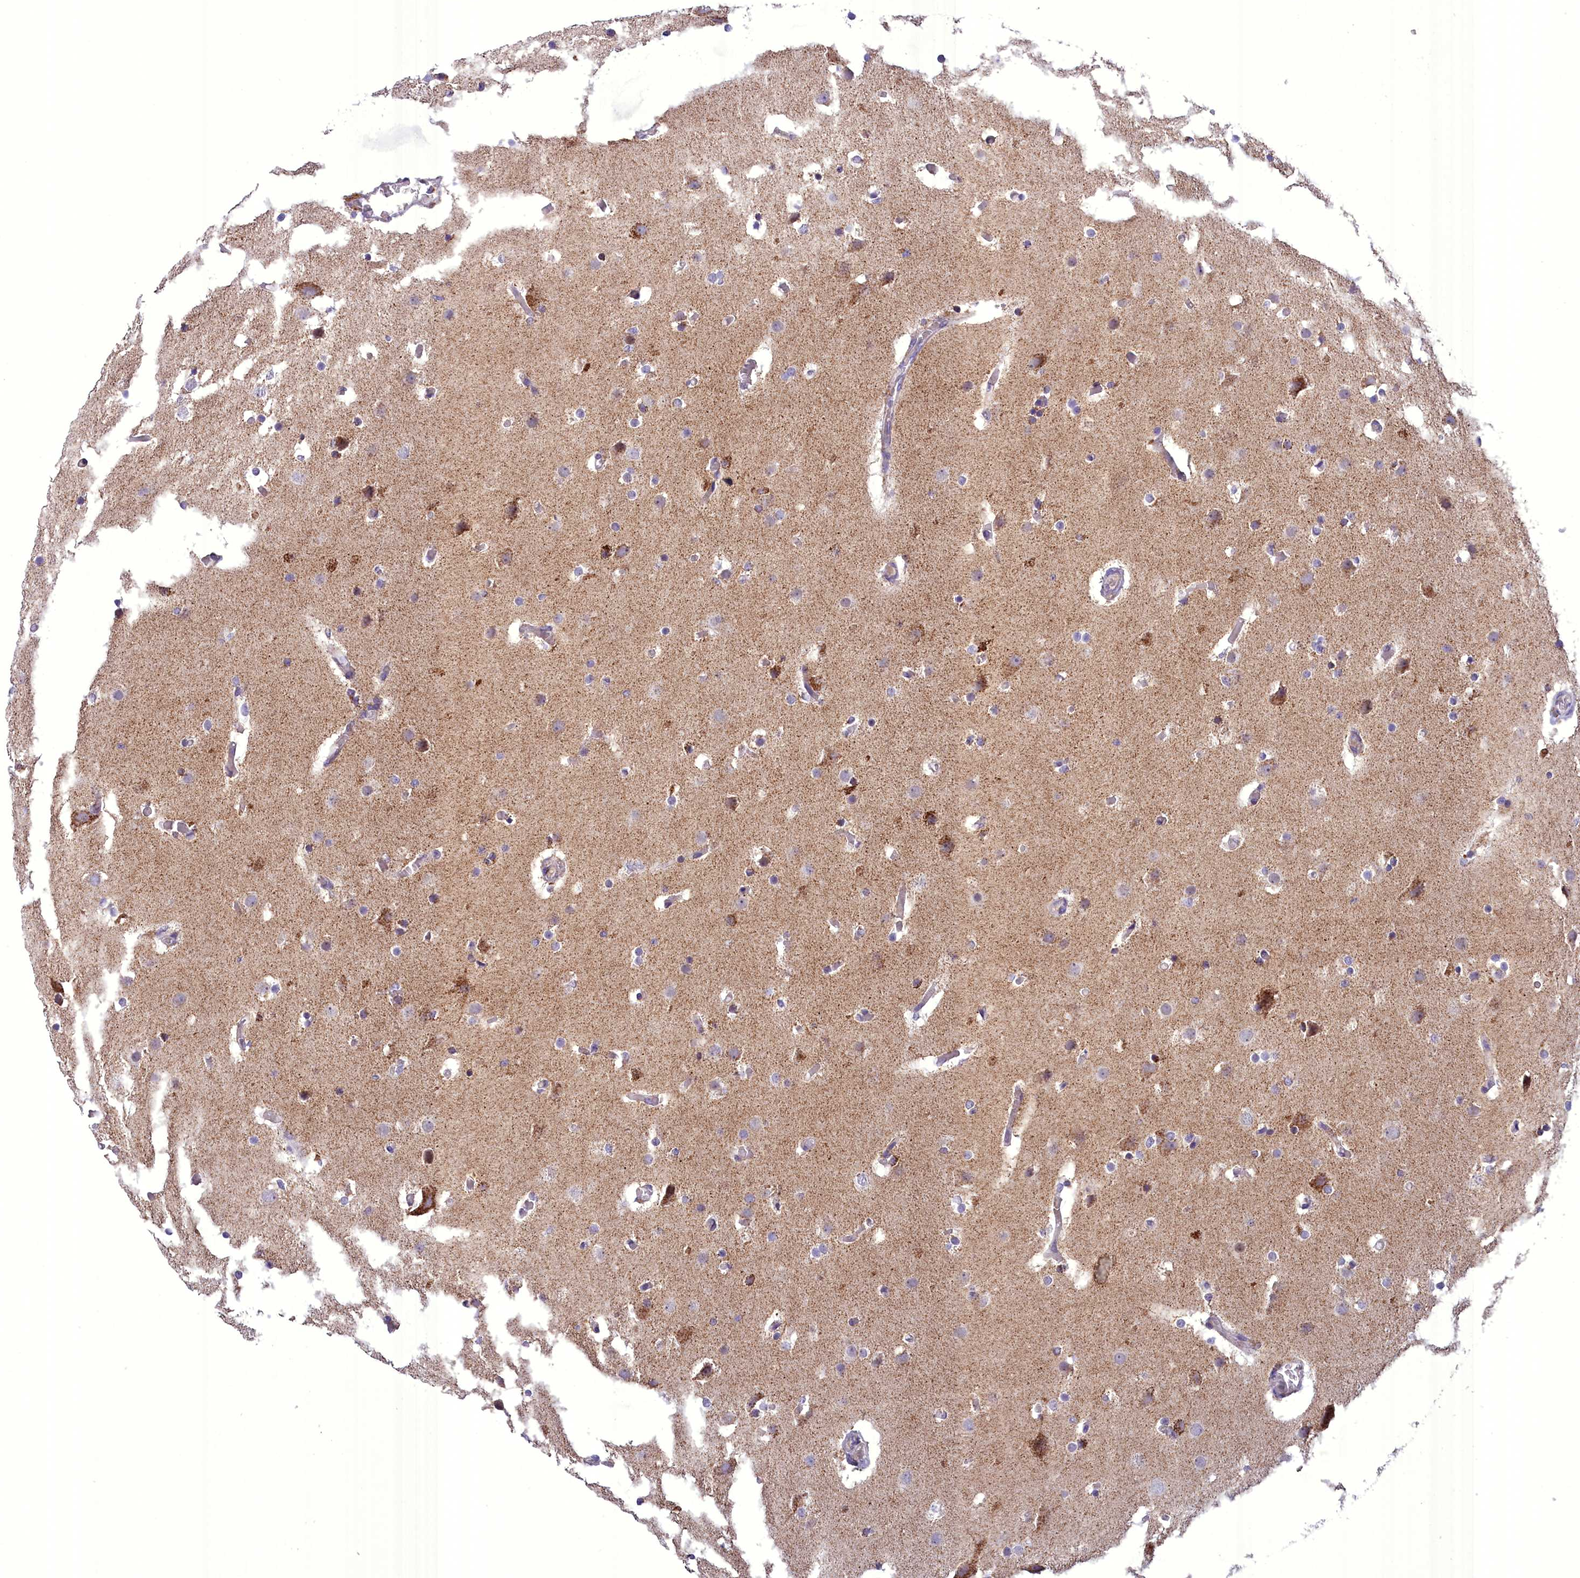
{"staining": {"intensity": "negative", "quantity": "none", "location": "none"}, "tissue": "glioma", "cell_type": "Tumor cells", "image_type": "cancer", "snomed": [{"axis": "morphology", "description": "Glioma, malignant, High grade"}, {"axis": "topography", "description": "Cerebral cortex"}], "caption": "An IHC image of glioma is shown. There is no staining in tumor cells of glioma. (Brightfield microscopy of DAB (3,3'-diaminobenzidine) immunohistochemistry at high magnification).", "gene": "FAM149B1", "patient": {"sex": "female", "age": 36}}